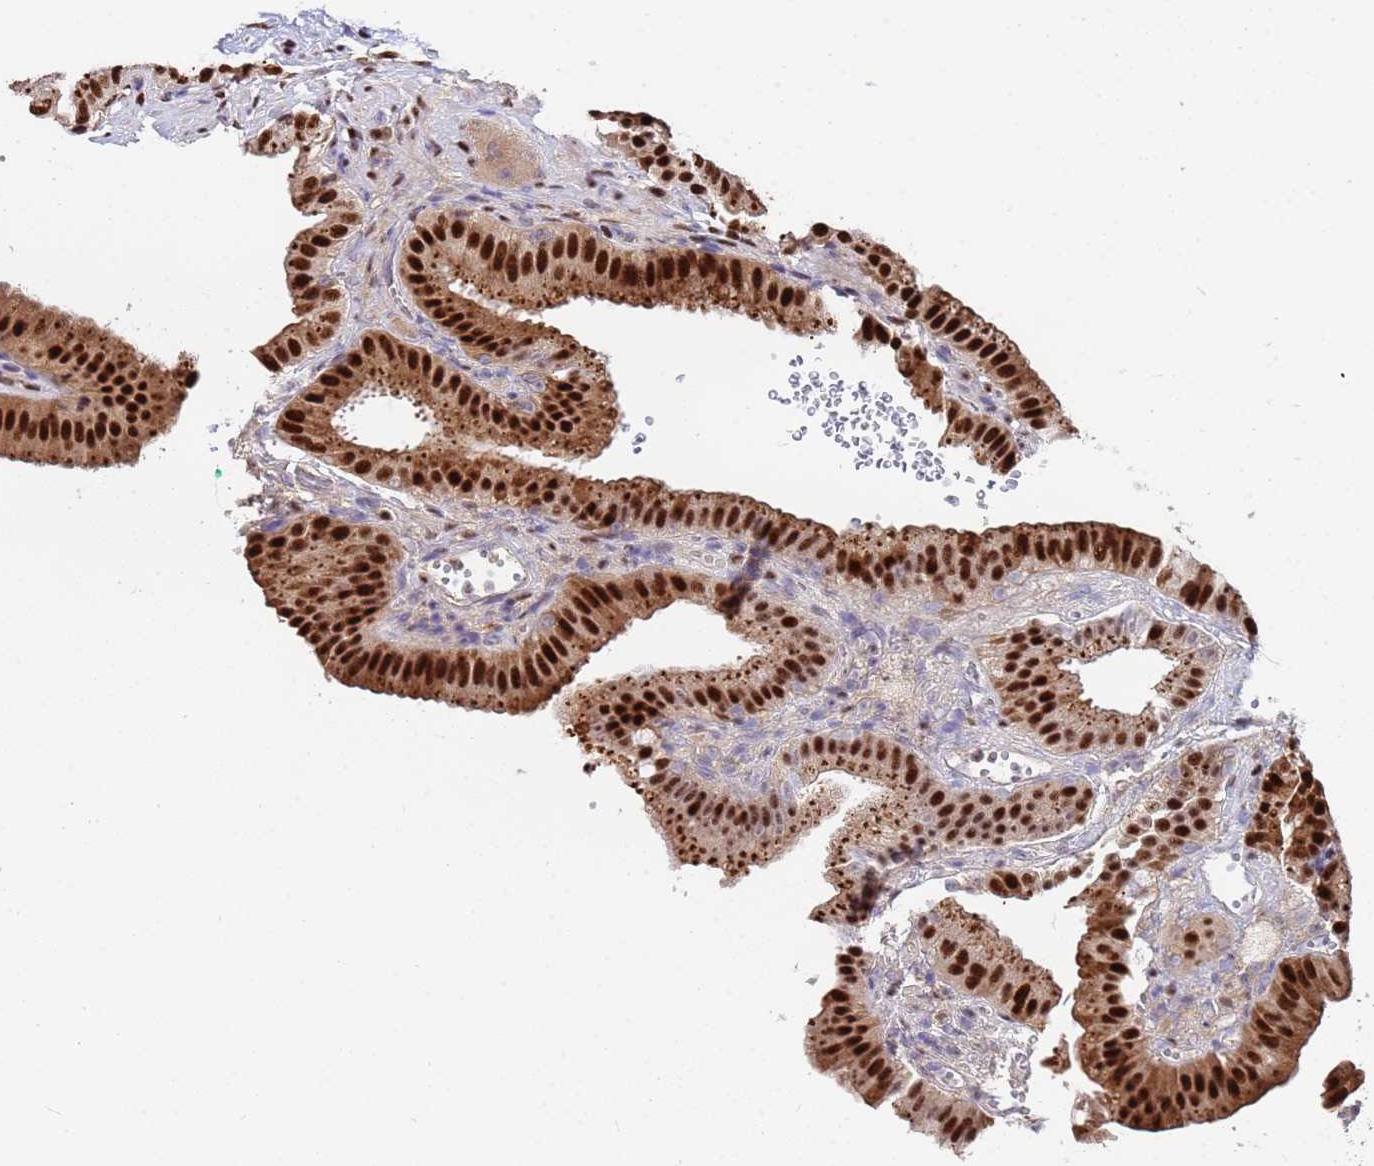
{"staining": {"intensity": "strong", "quantity": ">75%", "location": "cytoplasmic/membranous,nuclear"}, "tissue": "gallbladder", "cell_type": "Glandular cells", "image_type": "normal", "snomed": [{"axis": "morphology", "description": "Normal tissue, NOS"}, {"axis": "topography", "description": "Gallbladder"}], "caption": "Benign gallbladder reveals strong cytoplasmic/membranous,nuclear positivity in about >75% of glandular cells, visualized by immunohistochemistry.", "gene": "SF3B2", "patient": {"sex": "female", "age": 61}}